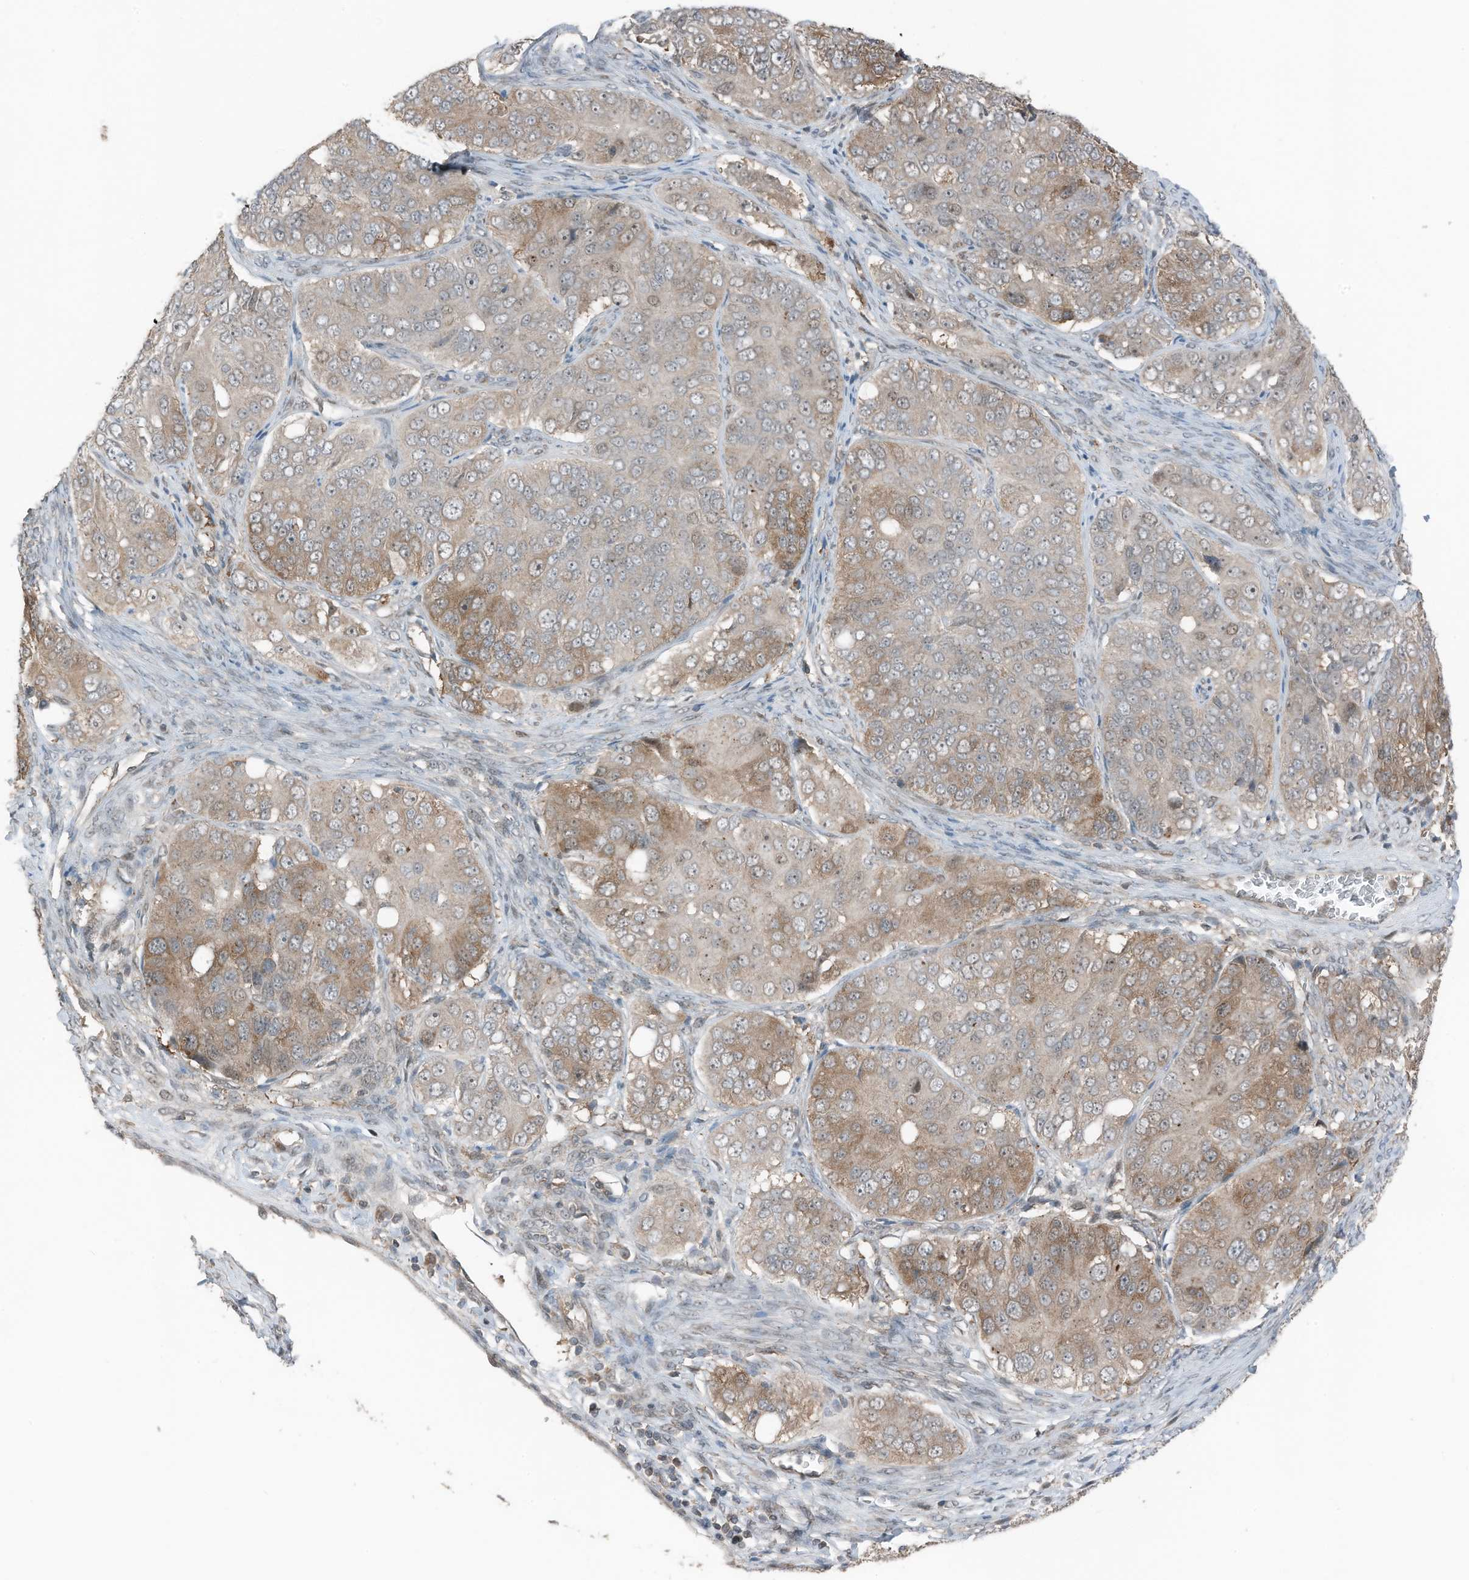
{"staining": {"intensity": "moderate", "quantity": "25%-75%", "location": "cytoplasmic/membranous"}, "tissue": "ovarian cancer", "cell_type": "Tumor cells", "image_type": "cancer", "snomed": [{"axis": "morphology", "description": "Carcinoma, endometroid"}, {"axis": "topography", "description": "Ovary"}], "caption": "Tumor cells reveal medium levels of moderate cytoplasmic/membranous staining in about 25%-75% of cells in endometroid carcinoma (ovarian). The staining was performed using DAB, with brown indicating positive protein expression. Nuclei are stained blue with hematoxylin.", "gene": "TXNDC9", "patient": {"sex": "female", "age": 51}}